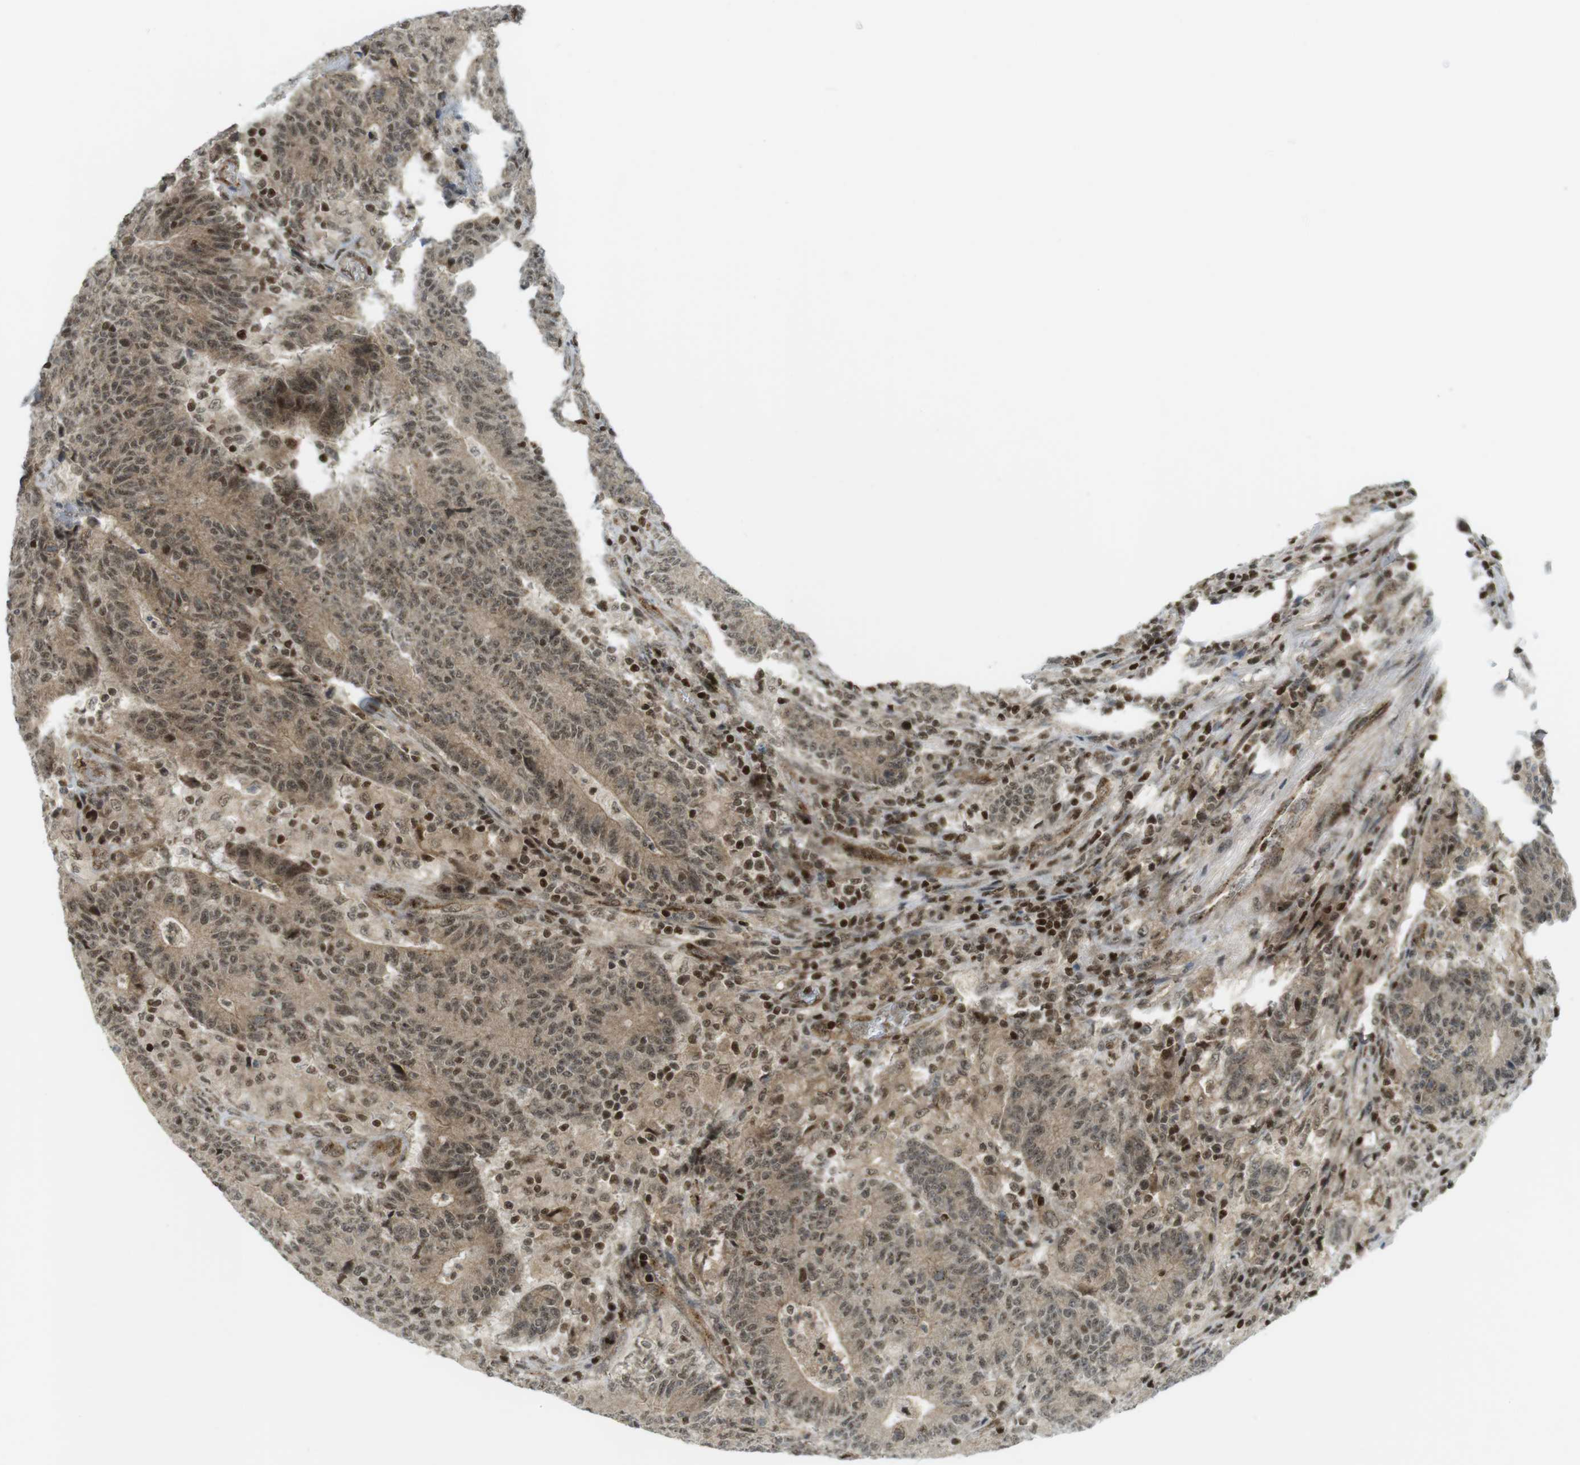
{"staining": {"intensity": "moderate", "quantity": ">75%", "location": "cytoplasmic/membranous,nuclear"}, "tissue": "colorectal cancer", "cell_type": "Tumor cells", "image_type": "cancer", "snomed": [{"axis": "morphology", "description": "Normal tissue, NOS"}, {"axis": "morphology", "description": "Adenocarcinoma, NOS"}, {"axis": "topography", "description": "Colon"}], "caption": "A brown stain shows moderate cytoplasmic/membranous and nuclear staining of a protein in colorectal adenocarcinoma tumor cells.", "gene": "PPP1R13B", "patient": {"sex": "female", "age": 75}}